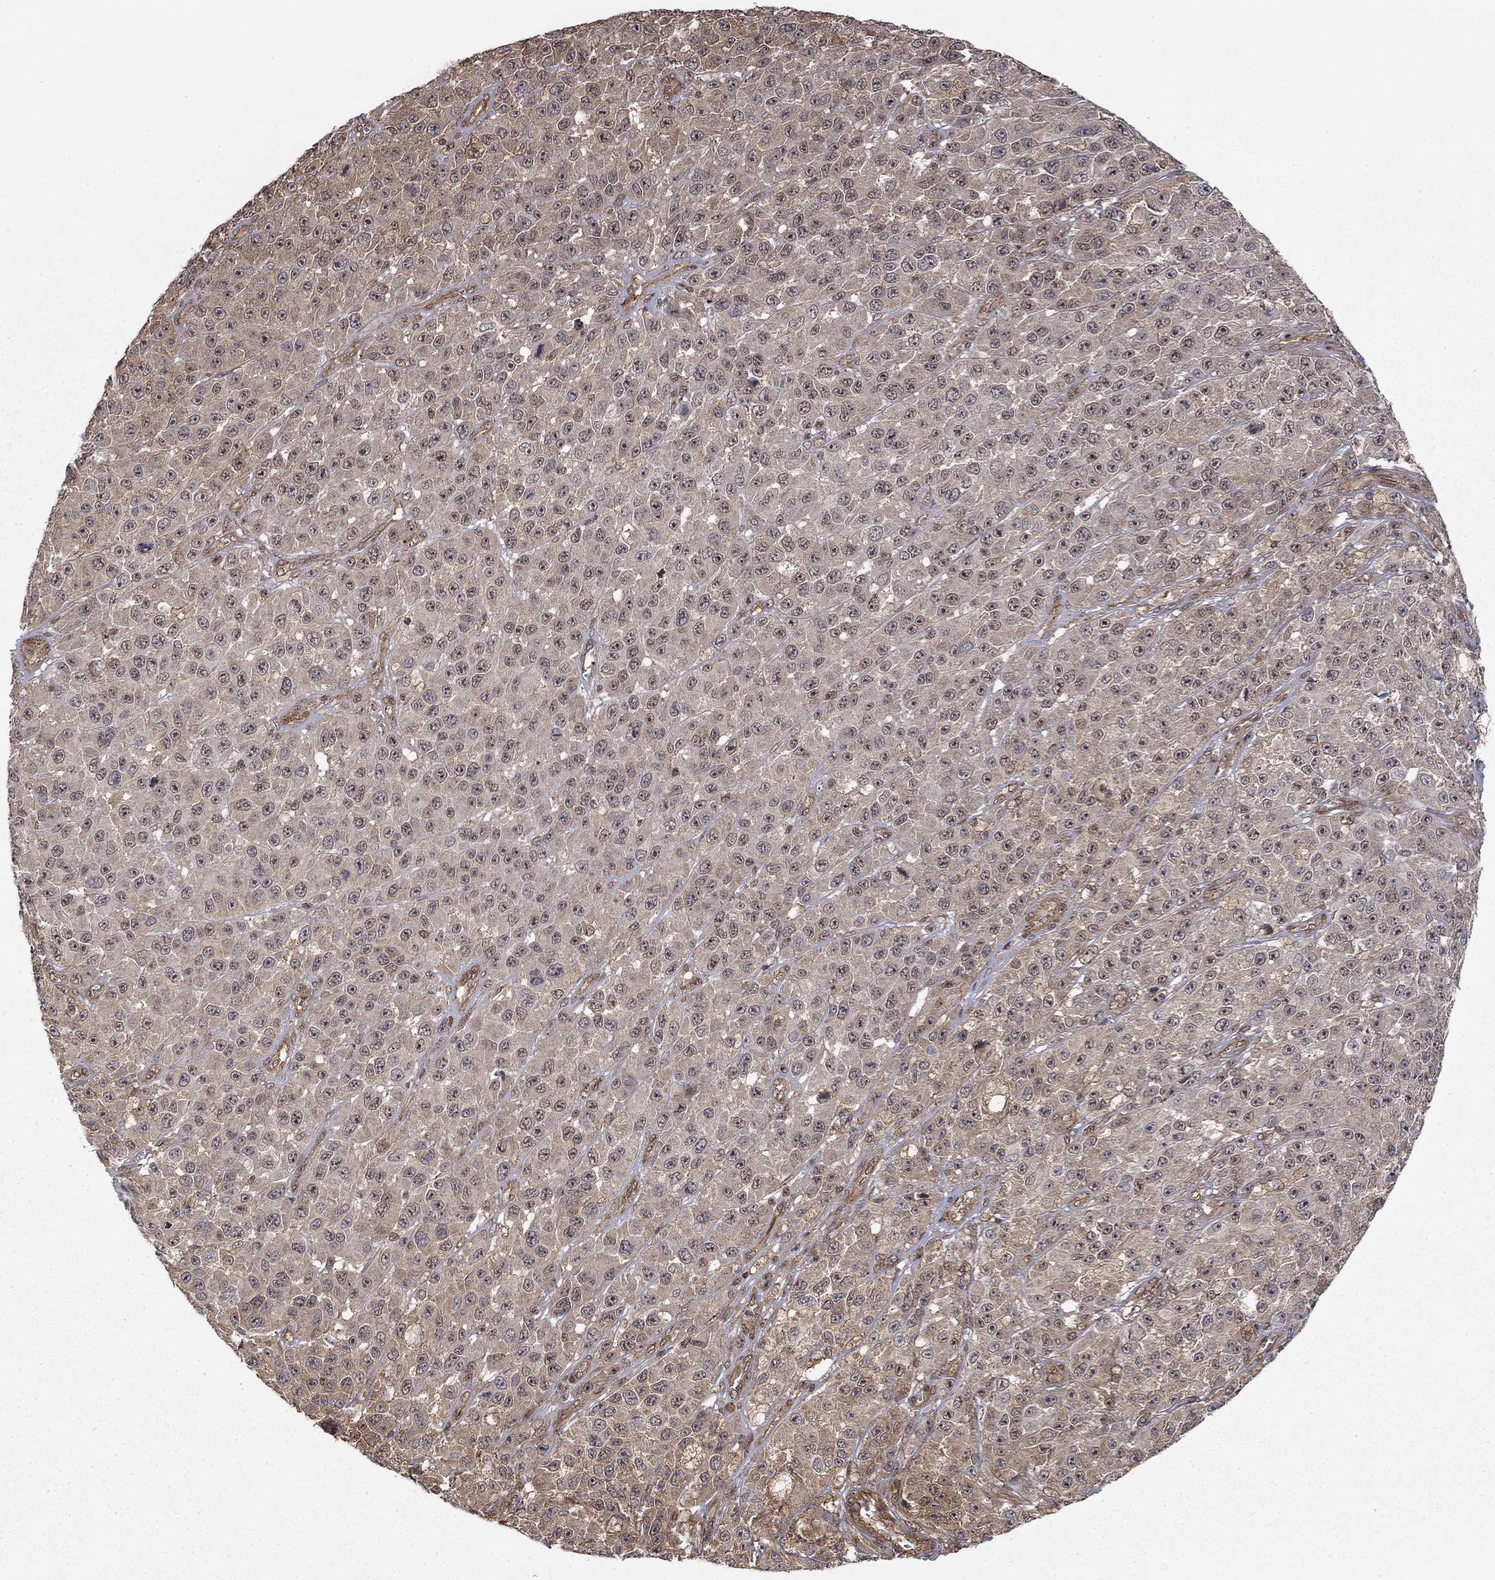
{"staining": {"intensity": "negative", "quantity": "none", "location": "none"}, "tissue": "melanoma", "cell_type": "Tumor cells", "image_type": "cancer", "snomed": [{"axis": "morphology", "description": "Malignant melanoma, NOS"}, {"axis": "topography", "description": "Skin"}], "caption": "Image shows no significant protein expression in tumor cells of malignant melanoma.", "gene": "TDP1", "patient": {"sex": "female", "age": 58}}